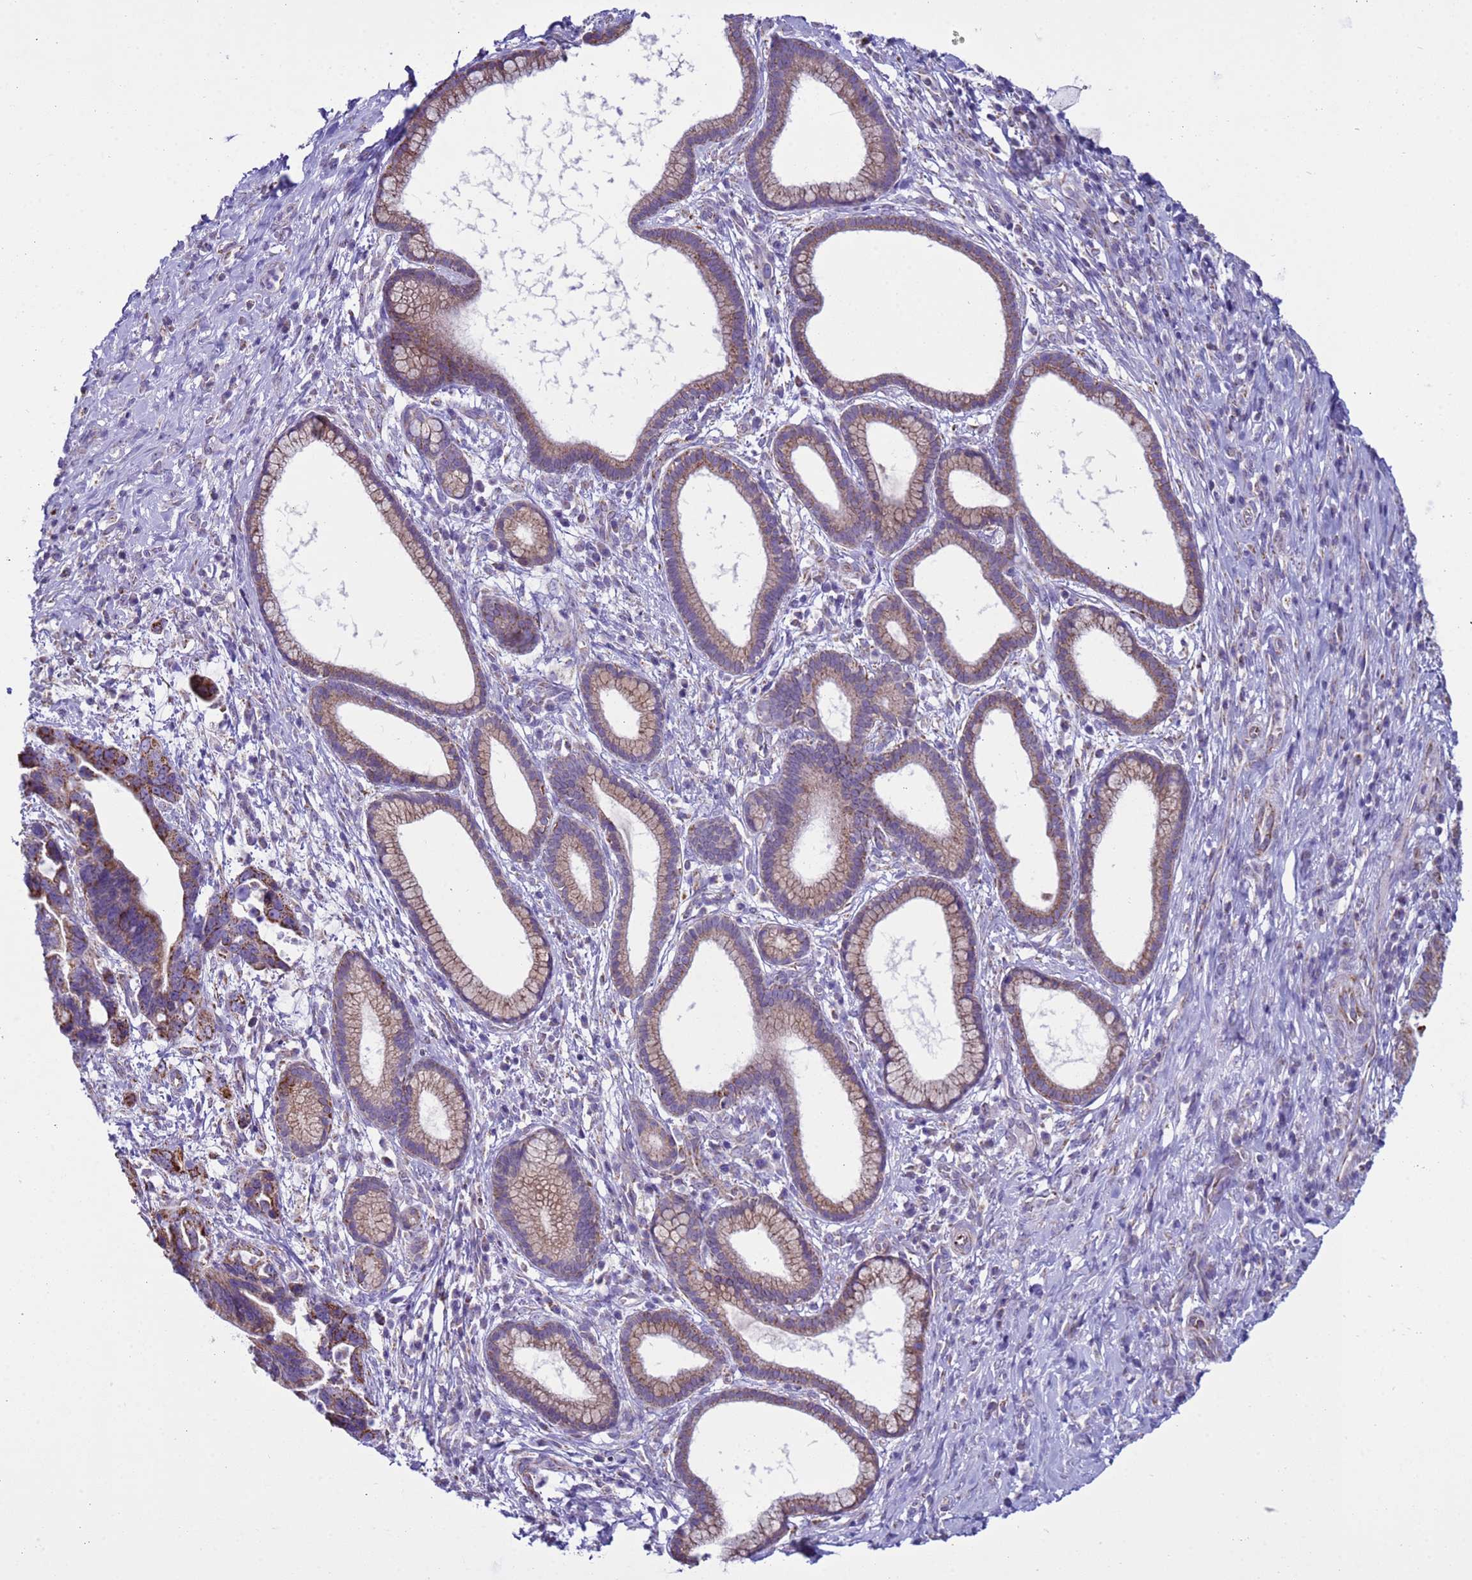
{"staining": {"intensity": "moderate", "quantity": "25%-75%", "location": "cytoplasmic/membranous"}, "tissue": "pancreatic cancer", "cell_type": "Tumor cells", "image_type": "cancer", "snomed": [{"axis": "morphology", "description": "Adenocarcinoma, NOS"}, {"axis": "topography", "description": "Pancreas"}], "caption": "Pancreatic cancer (adenocarcinoma) stained for a protein (brown) displays moderate cytoplasmic/membranous positive positivity in about 25%-75% of tumor cells.", "gene": "NCALD", "patient": {"sex": "female", "age": 83}}